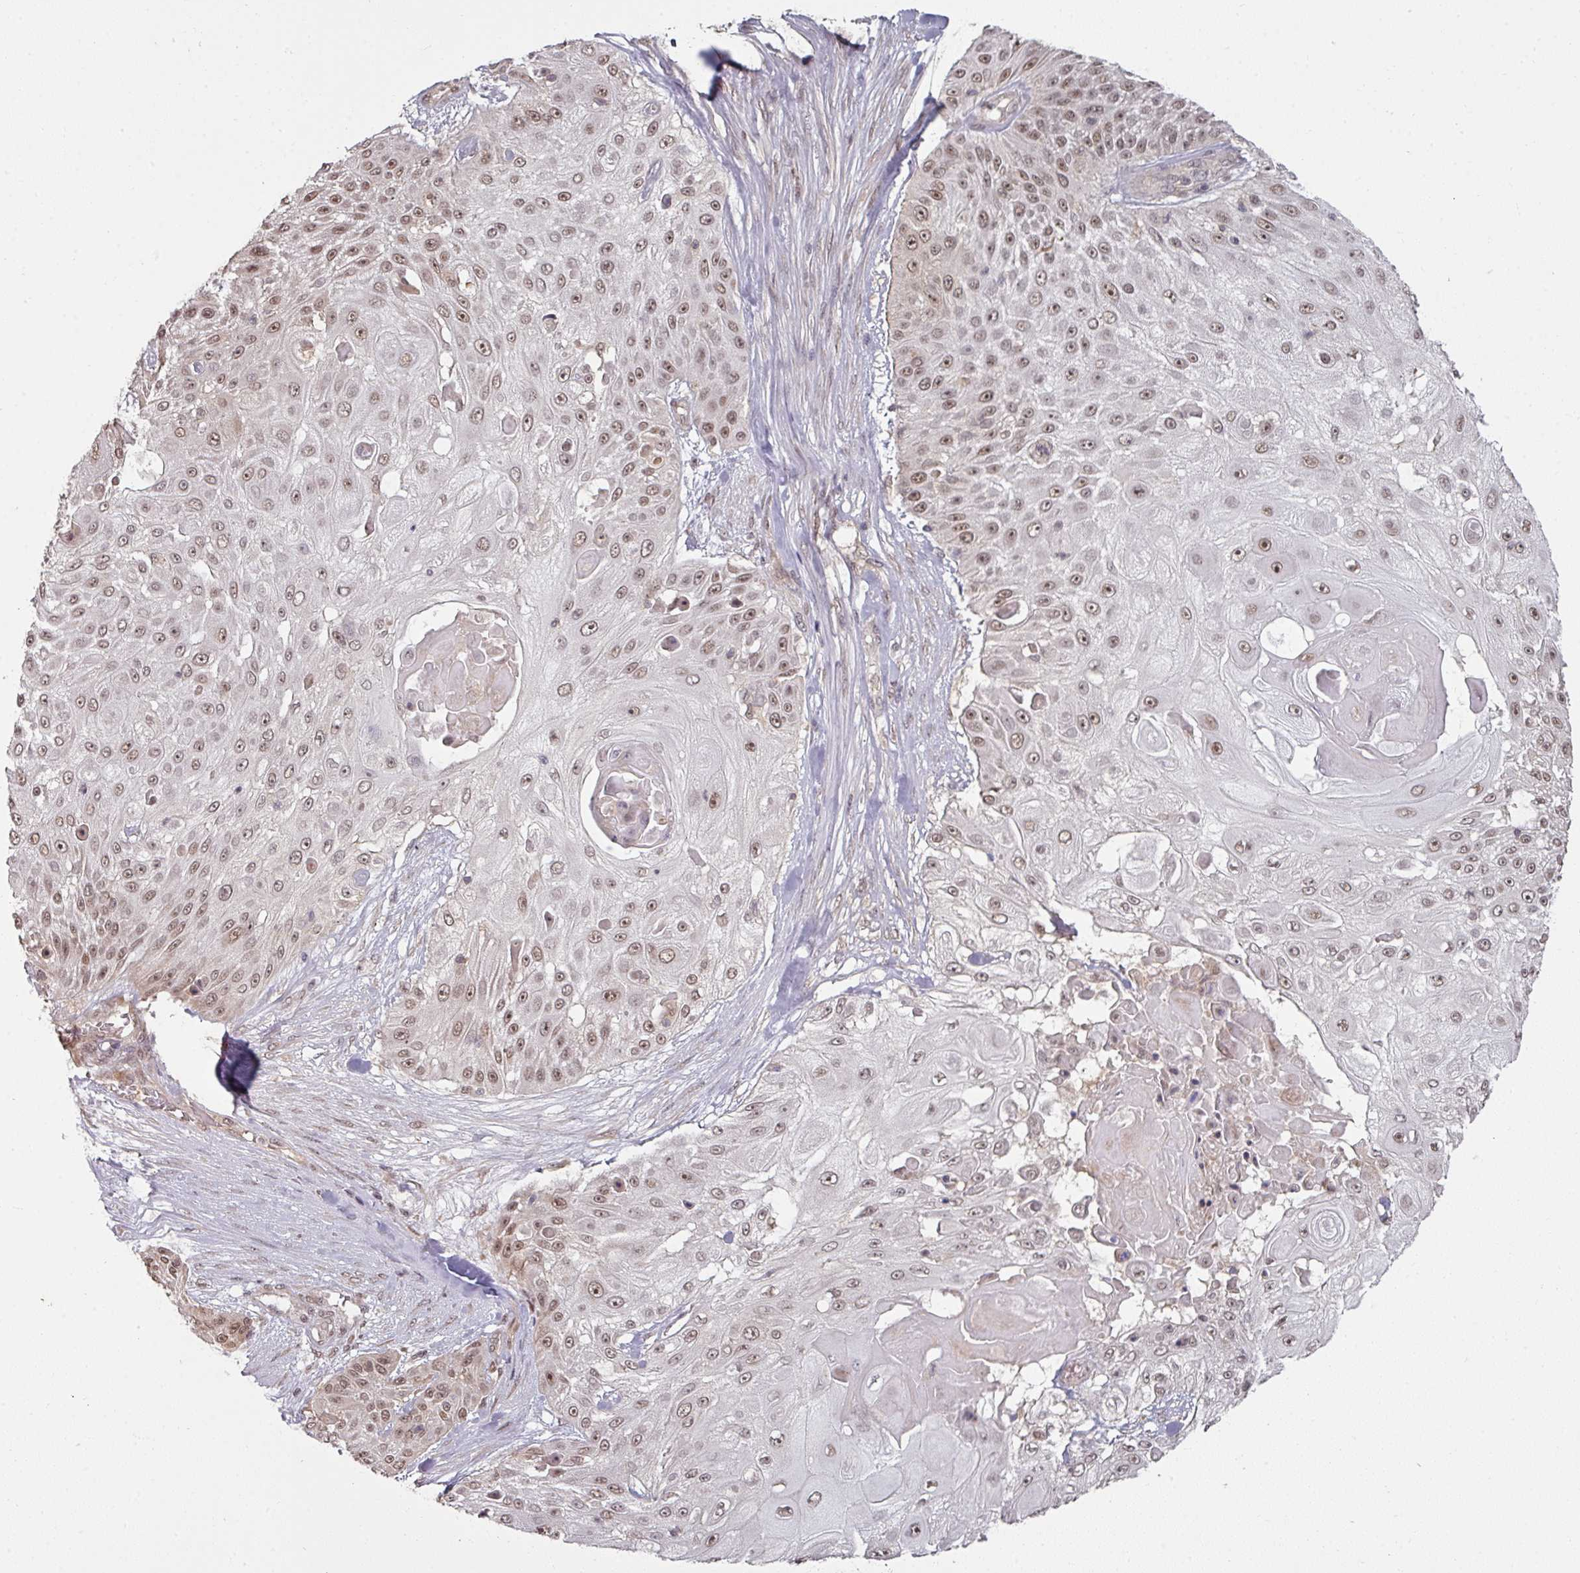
{"staining": {"intensity": "moderate", "quantity": ">75%", "location": "nuclear"}, "tissue": "skin cancer", "cell_type": "Tumor cells", "image_type": "cancer", "snomed": [{"axis": "morphology", "description": "Squamous cell carcinoma, NOS"}, {"axis": "topography", "description": "Skin"}], "caption": "High-magnification brightfield microscopy of skin cancer (squamous cell carcinoma) stained with DAB (3,3'-diaminobenzidine) (brown) and counterstained with hematoxylin (blue). tumor cells exhibit moderate nuclear expression is present in approximately>75% of cells. Ihc stains the protein of interest in brown and the nuclei are stained blue.", "gene": "GTF2H3", "patient": {"sex": "female", "age": 86}}